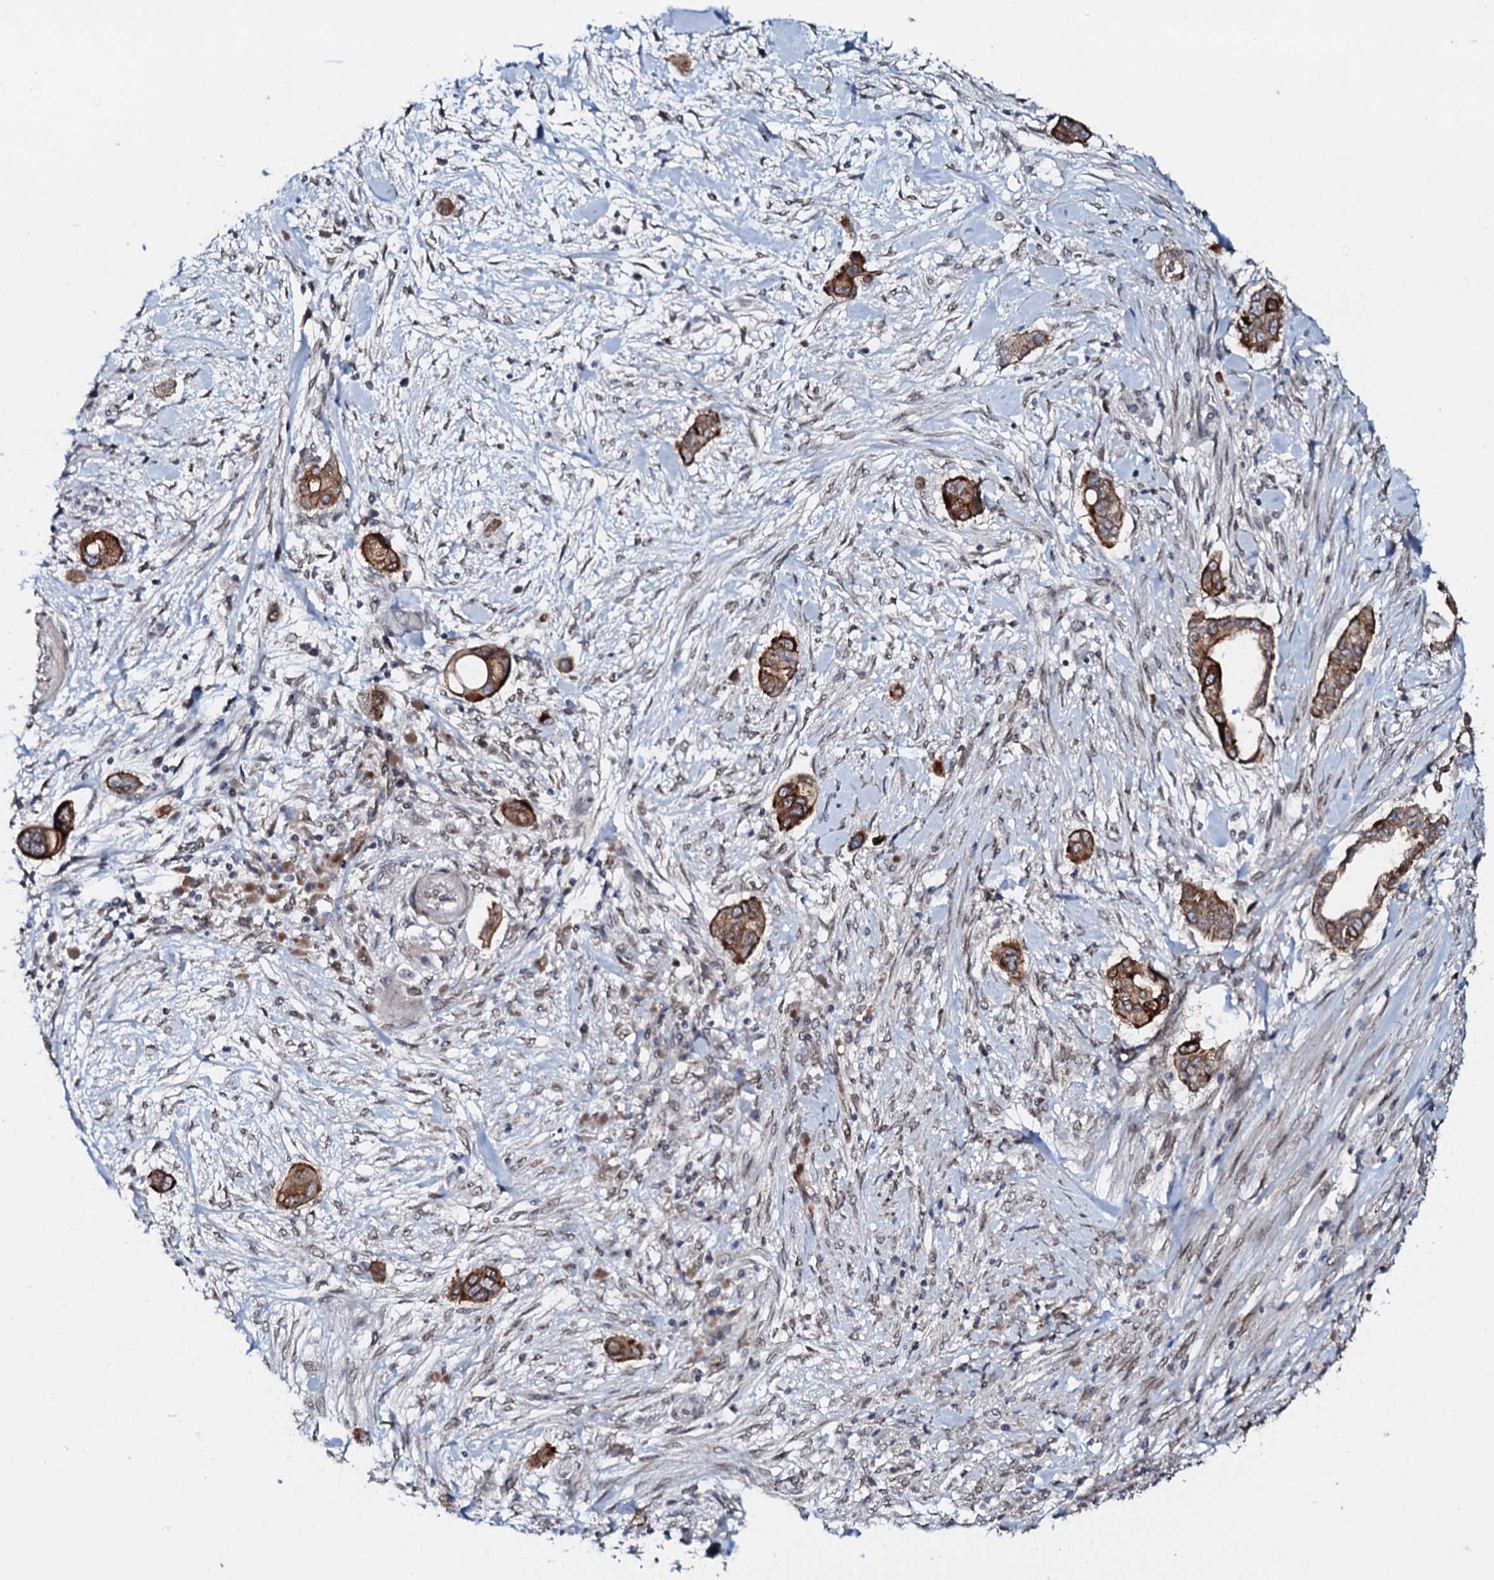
{"staining": {"intensity": "strong", "quantity": ">75%", "location": "cytoplasmic/membranous"}, "tissue": "pancreatic cancer", "cell_type": "Tumor cells", "image_type": "cancer", "snomed": [{"axis": "morphology", "description": "Adenocarcinoma, NOS"}, {"axis": "topography", "description": "Pancreas"}], "caption": "IHC image of neoplastic tissue: pancreatic cancer (adenocarcinoma) stained using immunohistochemistry exhibits high levels of strong protein expression localized specifically in the cytoplasmic/membranous of tumor cells, appearing as a cytoplasmic/membranous brown color.", "gene": "SNTA1", "patient": {"sex": "male", "age": 68}}